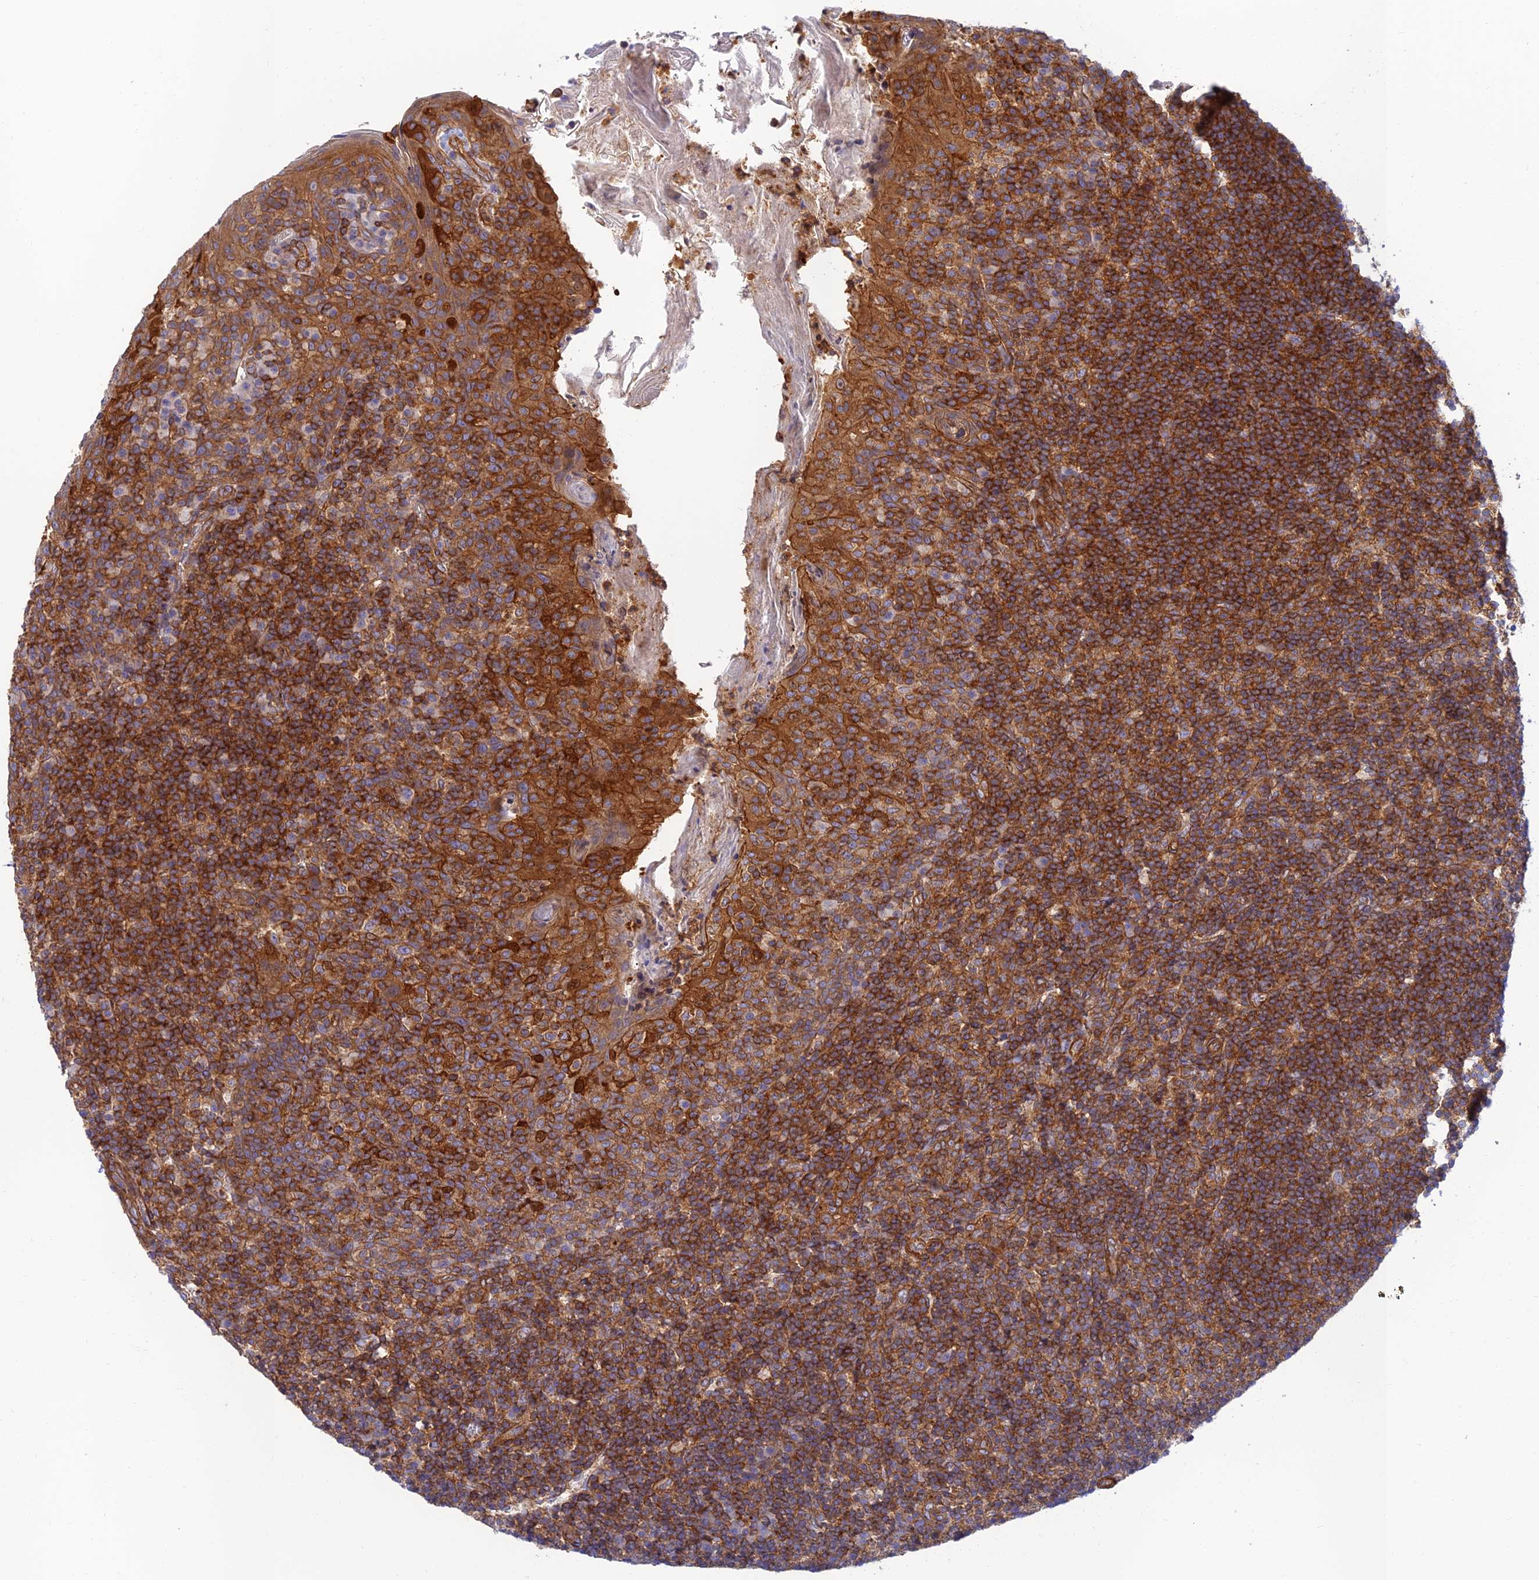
{"staining": {"intensity": "strong", "quantity": ">75%", "location": "cytoplasmic/membranous"}, "tissue": "tonsil", "cell_type": "Germinal center cells", "image_type": "normal", "snomed": [{"axis": "morphology", "description": "Normal tissue, NOS"}, {"axis": "topography", "description": "Tonsil"}], "caption": "Brown immunohistochemical staining in unremarkable tonsil displays strong cytoplasmic/membranous expression in about >75% of germinal center cells.", "gene": "PPP1R12C", "patient": {"sex": "female", "age": 10}}